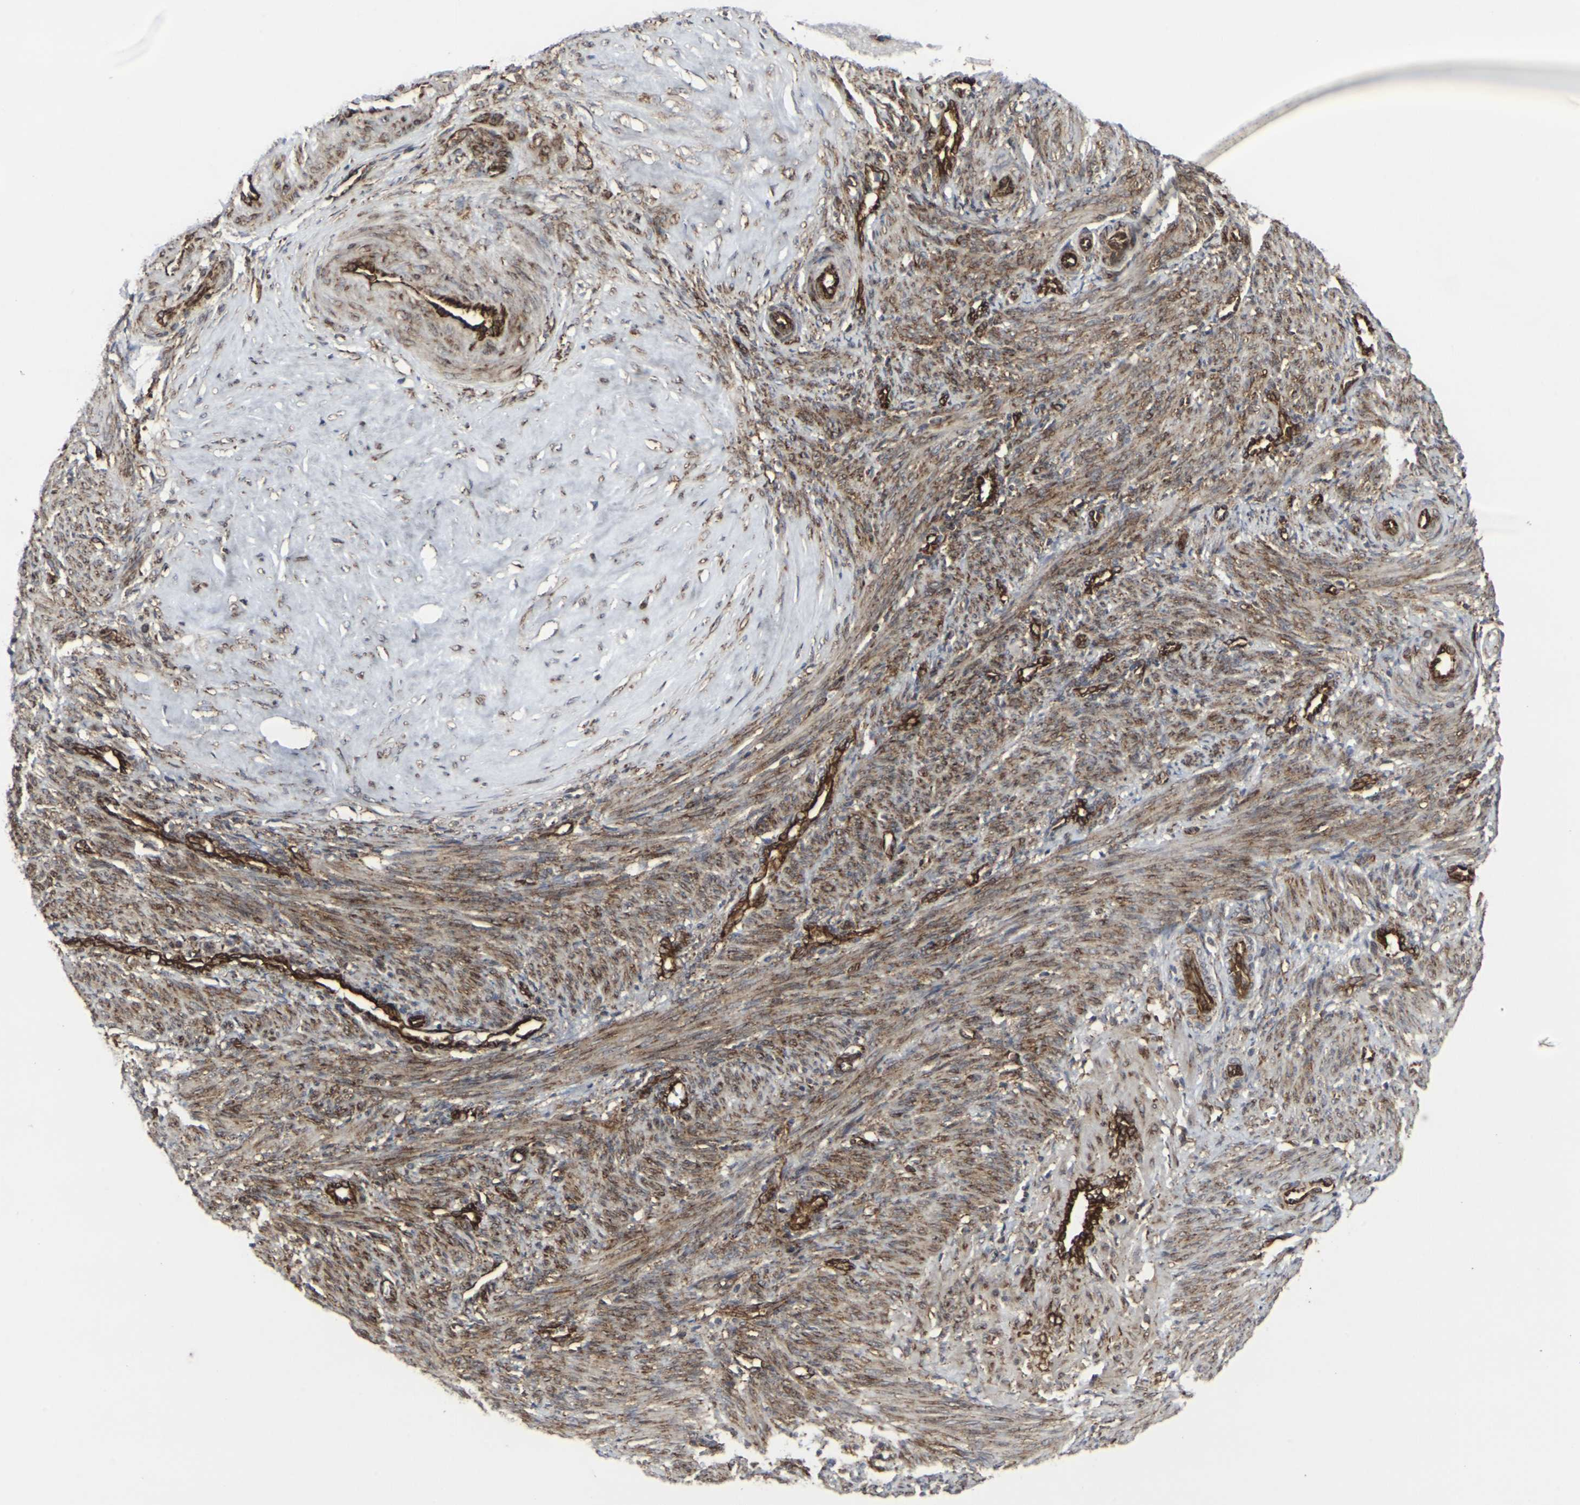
{"staining": {"intensity": "moderate", "quantity": ">75%", "location": "cytoplasmic/membranous"}, "tissue": "smooth muscle", "cell_type": "Smooth muscle cells", "image_type": "normal", "snomed": [{"axis": "morphology", "description": "Normal tissue, NOS"}, {"axis": "topography", "description": "Endometrium"}], "caption": "Smooth muscle stained for a protein (brown) reveals moderate cytoplasmic/membranous positive positivity in approximately >75% of smooth muscle cells.", "gene": "MARCHF2", "patient": {"sex": "female", "age": 33}}